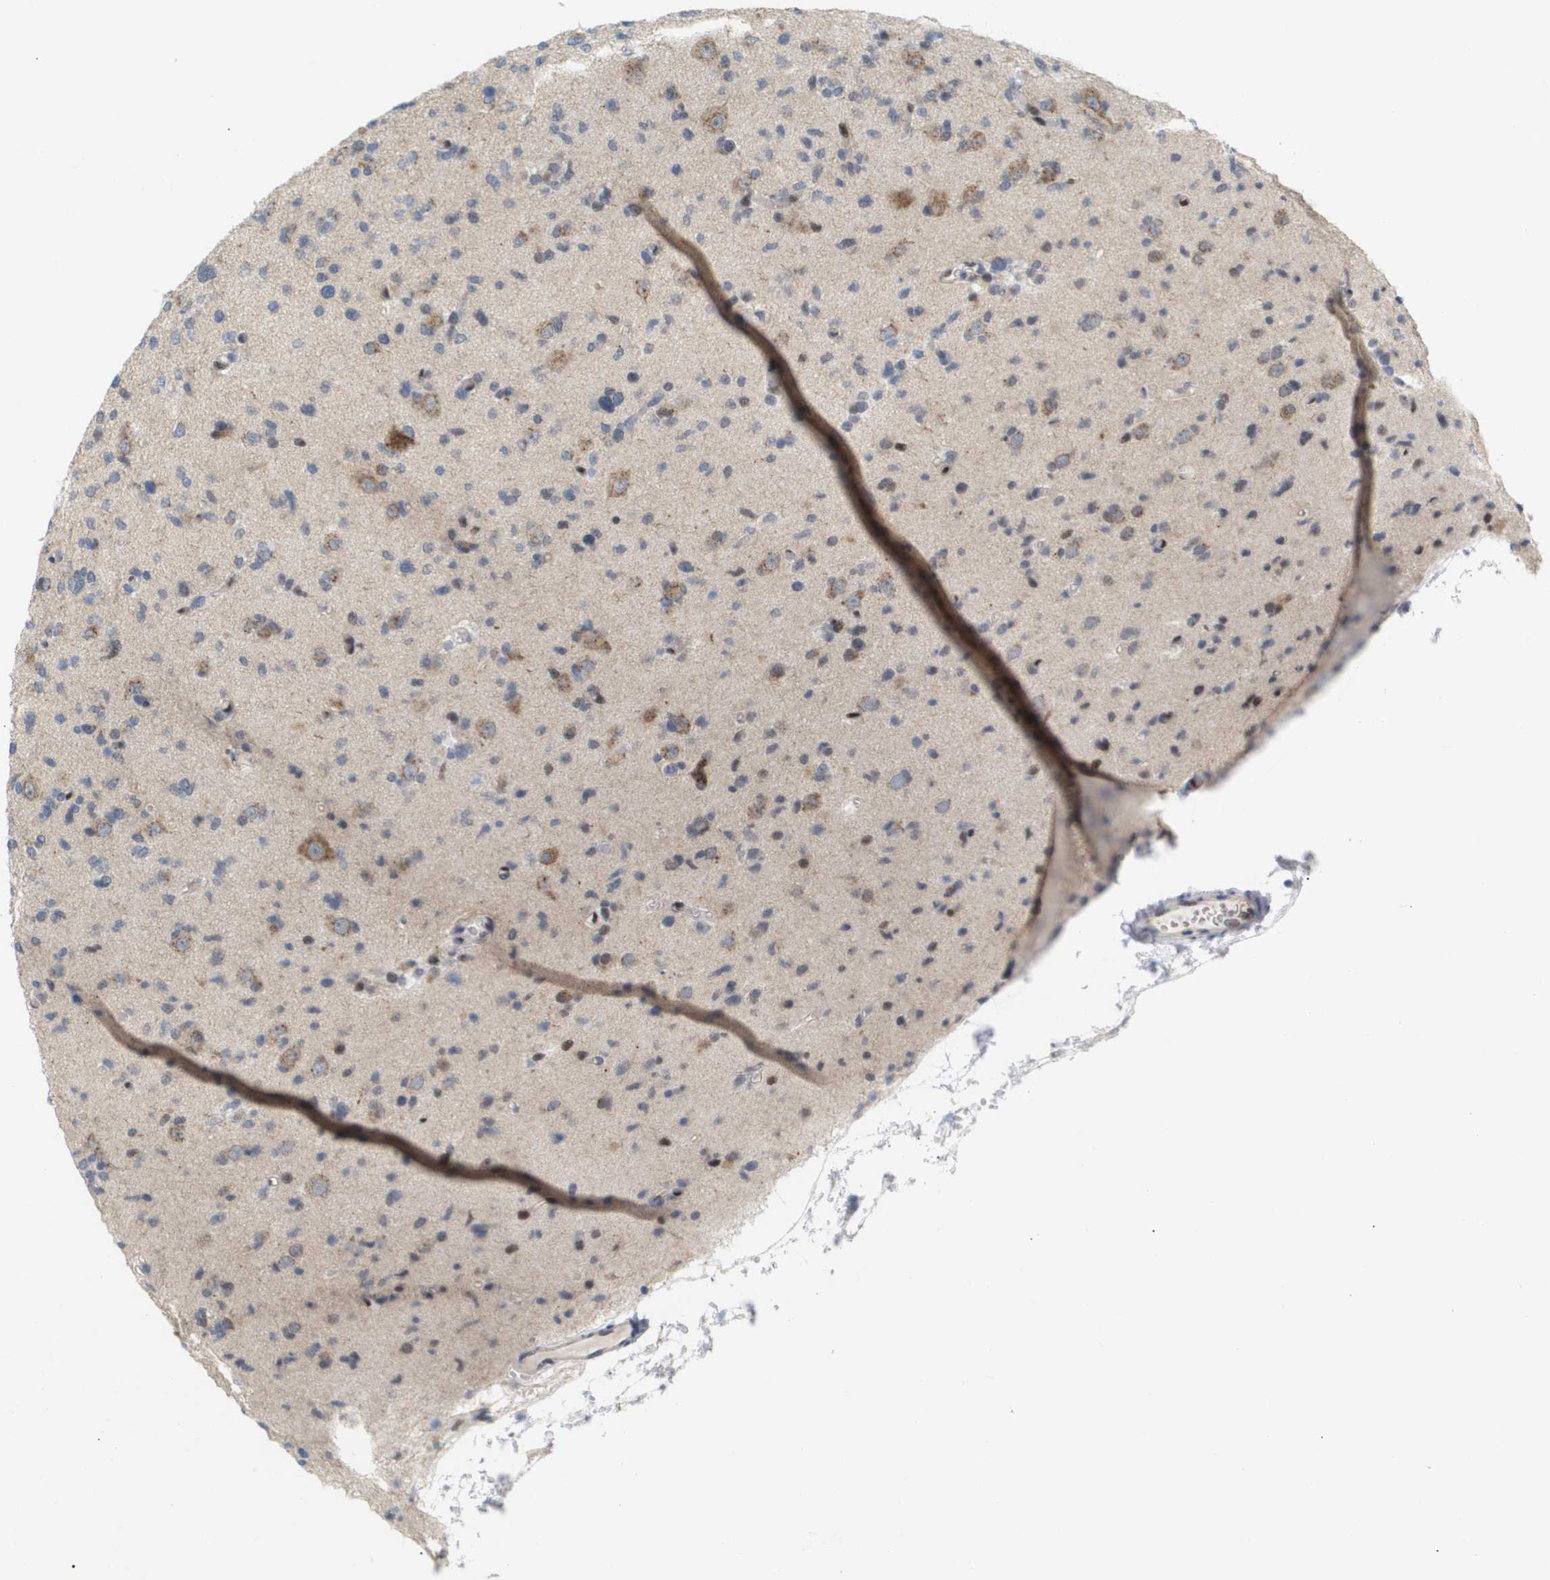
{"staining": {"intensity": "moderate", "quantity": "<25%", "location": "nuclear"}, "tissue": "glioma", "cell_type": "Tumor cells", "image_type": "cancer", "snomed": [{"axis": "morphology", "description": "Glioma, malignant, Low grade"}, {"axis": "topography", "description": "Brain"}], "caption": "The photomicrograph reveals a brown stain indicating the presence of a protein in the nuclear of tumor cells in glioma.", "gene": "PPARD", "patient": {"sex": "female", "age": 22}}